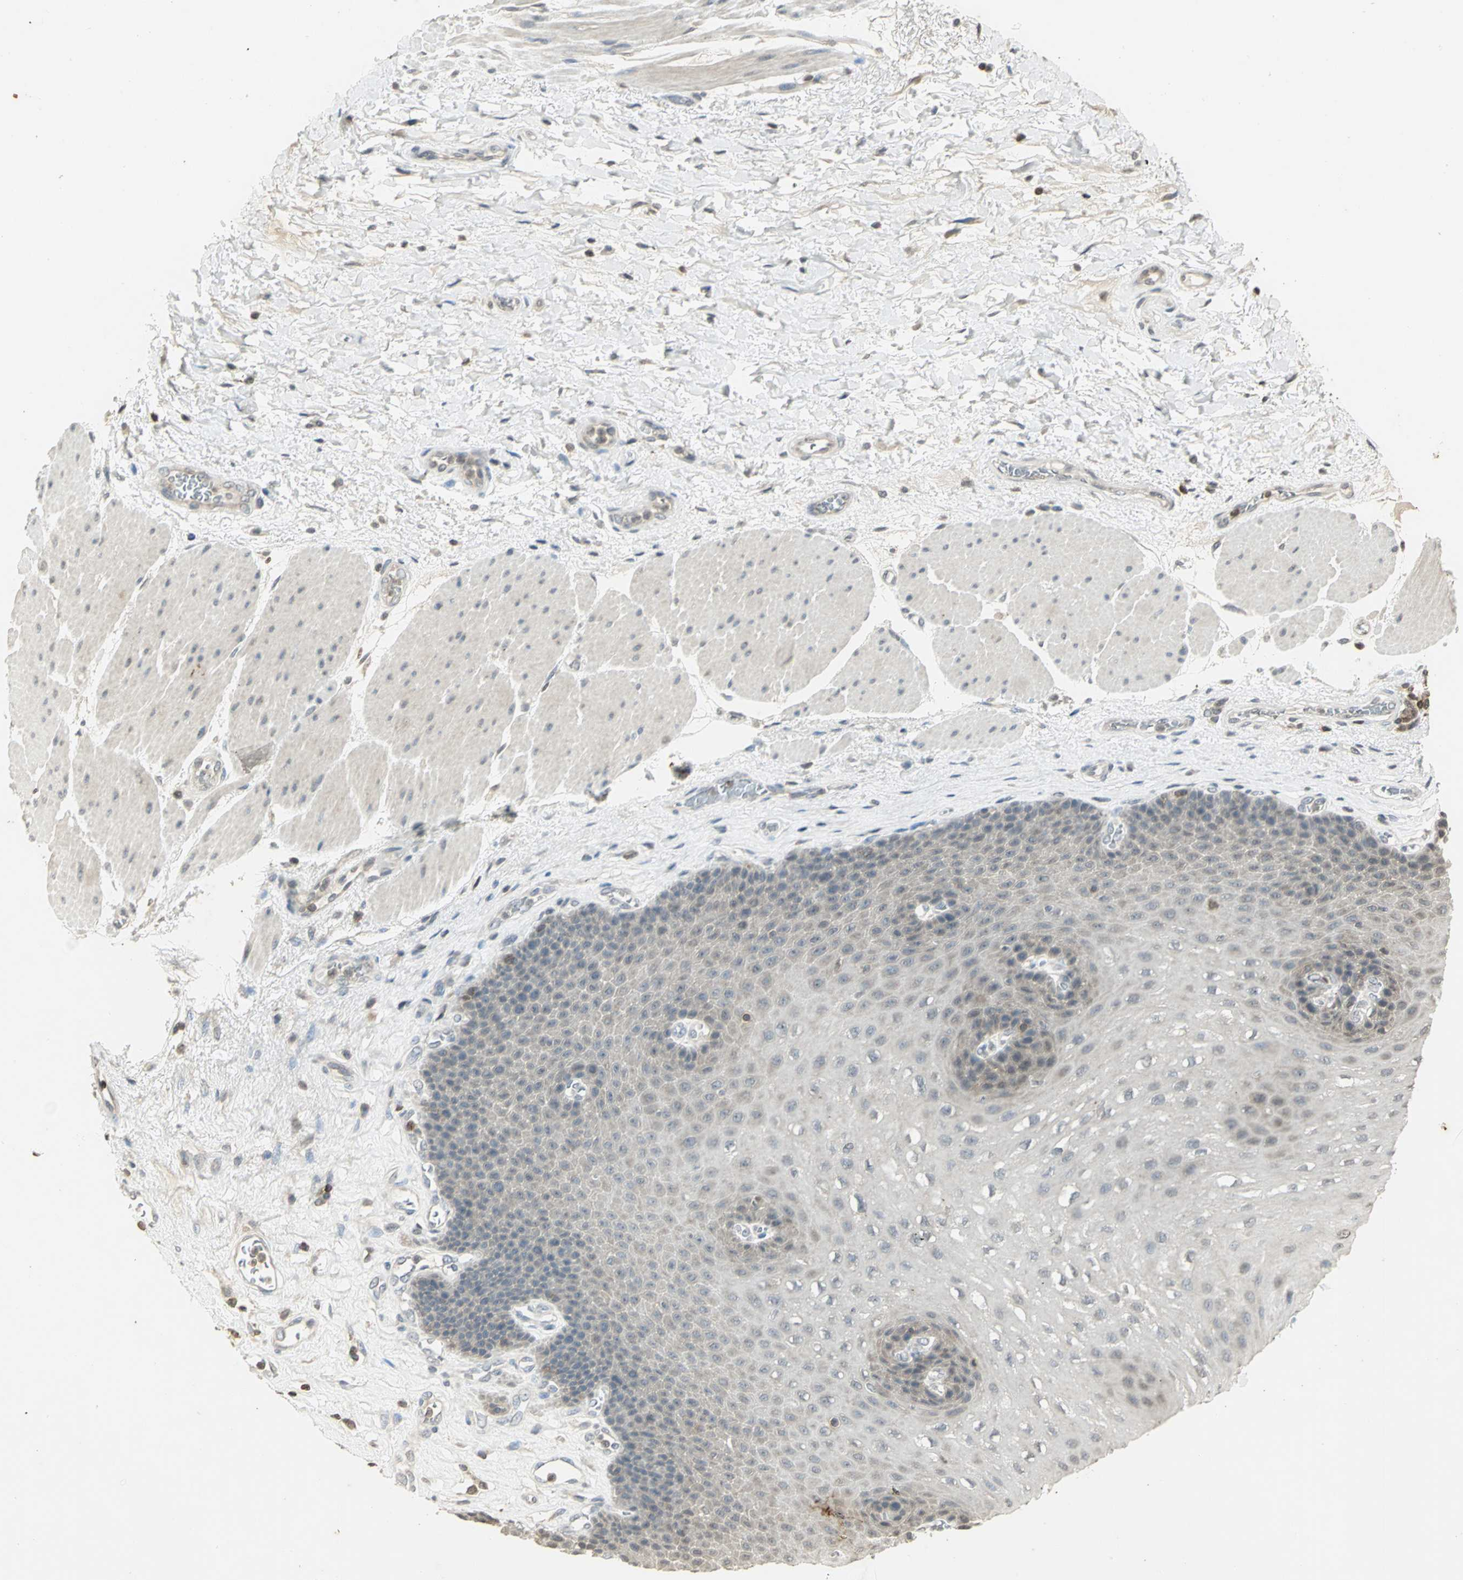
{"staining": {"intensity": "negative", "quantity": "none", "location": "none"}, "tissue": "esophagus", "cell_type": "Squamous epithelial cells", "image_type": "normal", "snomed": [{"axis": "morphology", "description": "Normal tissue, NOS"}, {"axis": "topography", "description": "Esophagus"}], "caption": "DAB immunohistochemical staining of benign esophagus exhibits no significant expression in squamous epithelial cells. Brightfield microscopy of immunohistochemistry stained with DAB (brown) and hematoxylin (blue), captured at high magnification.", "gene": "IL16", "patient": {"sex": "female", "age": 72}}